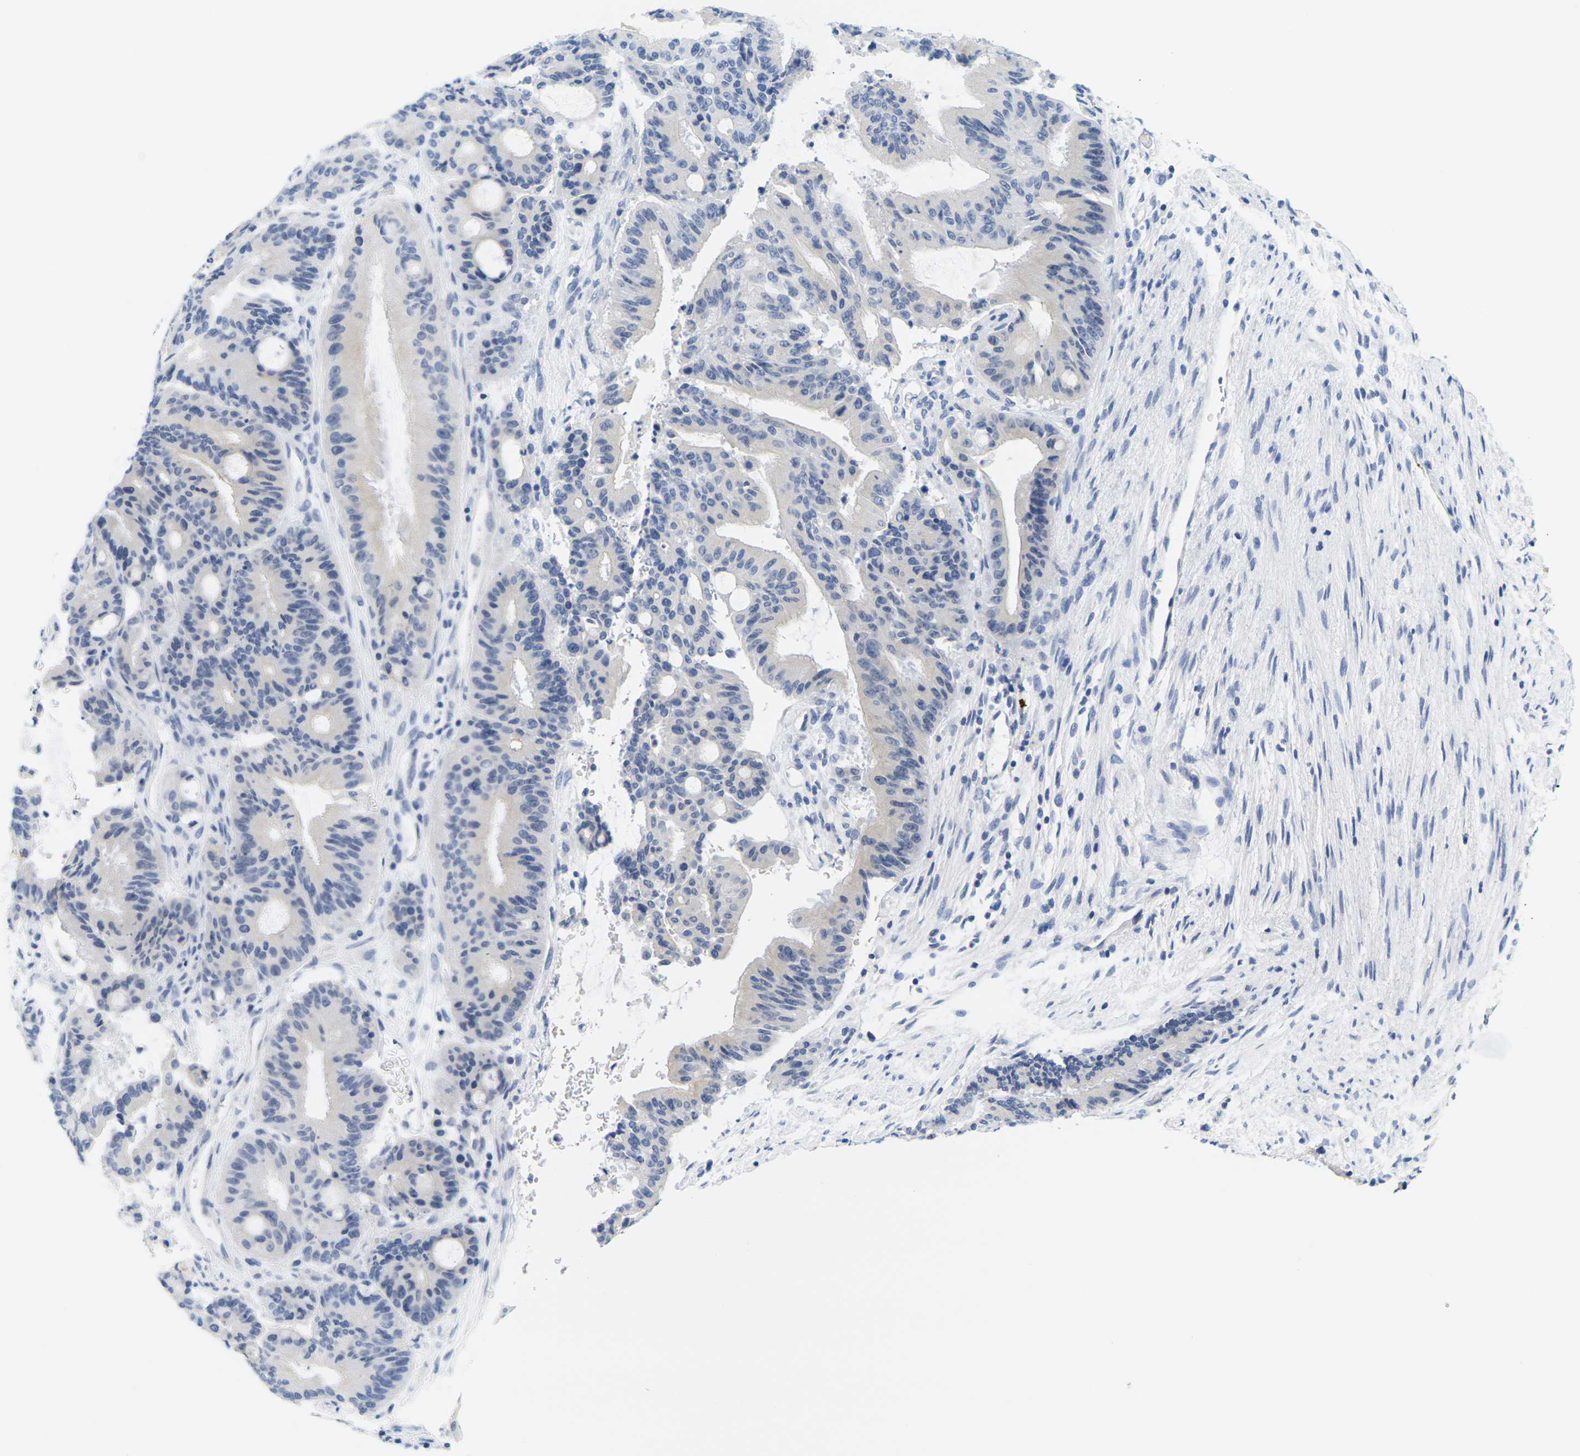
{"staining": {"intensity": "negative", "quantity": "none", "location": "none"}, "tissue": "liver cancer", "cell_type": "Tumor cells", "image_type": "cancer", "snomed": [{"axis": "morphology", "description": "Cholangiocarcinoma"}, {"axis": "topography", "description": "Liver"}], "caption": "The IHC photomicrograph has no significant positivity in tumor cells of liver cancer tissue. (DAB immunohistochemistry (IHC) visualized using brightfield microscopy, high magnification).", "gene": "HLA-DOB", "patient": {"sex": "female", "age": 73}}